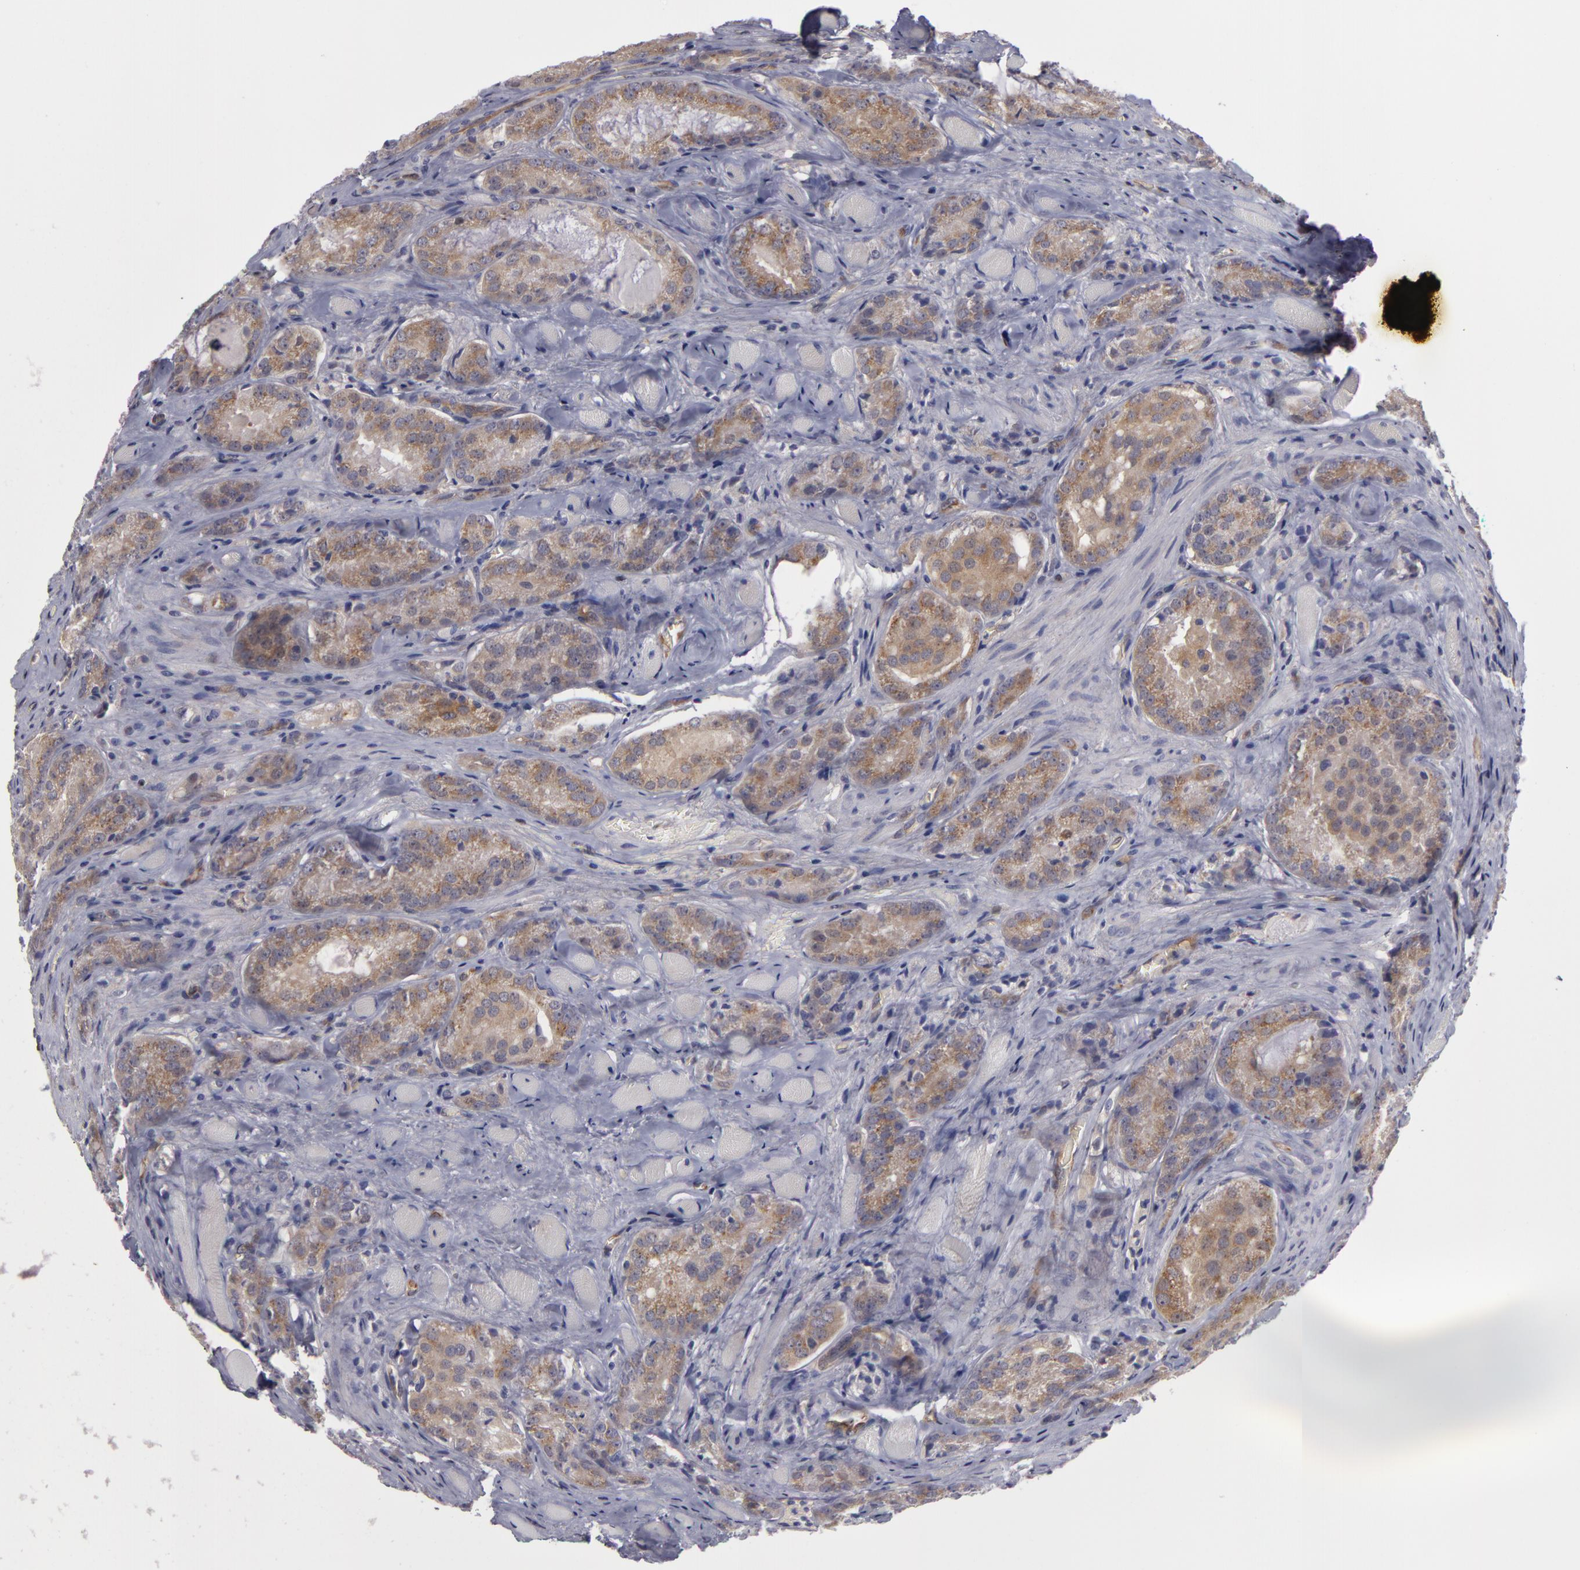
{"staining": {"intensity": "weak", "quantity": "25%-75%", "location": "cytoplasmic/membranous"}, "tissue": "prostate cancer", "cell_type": "Tumor cells", "image_type": "cancer", "snomed": [{"axis": "morphology", "description": "Adenocarcinoma, Medium grade"}, {"axis": "topography", "description": "Prostate"}], "caption": "About 25%-75% of tumor cells in prostate cancer (adenocarcinoma (medium-grade)) reveal weak cytoplasmic/membranous protein positivity as visualized by brown immunohistochemical staining.", "gene": "ZNF229", "patient": {"sex": "male", "age": 60}}